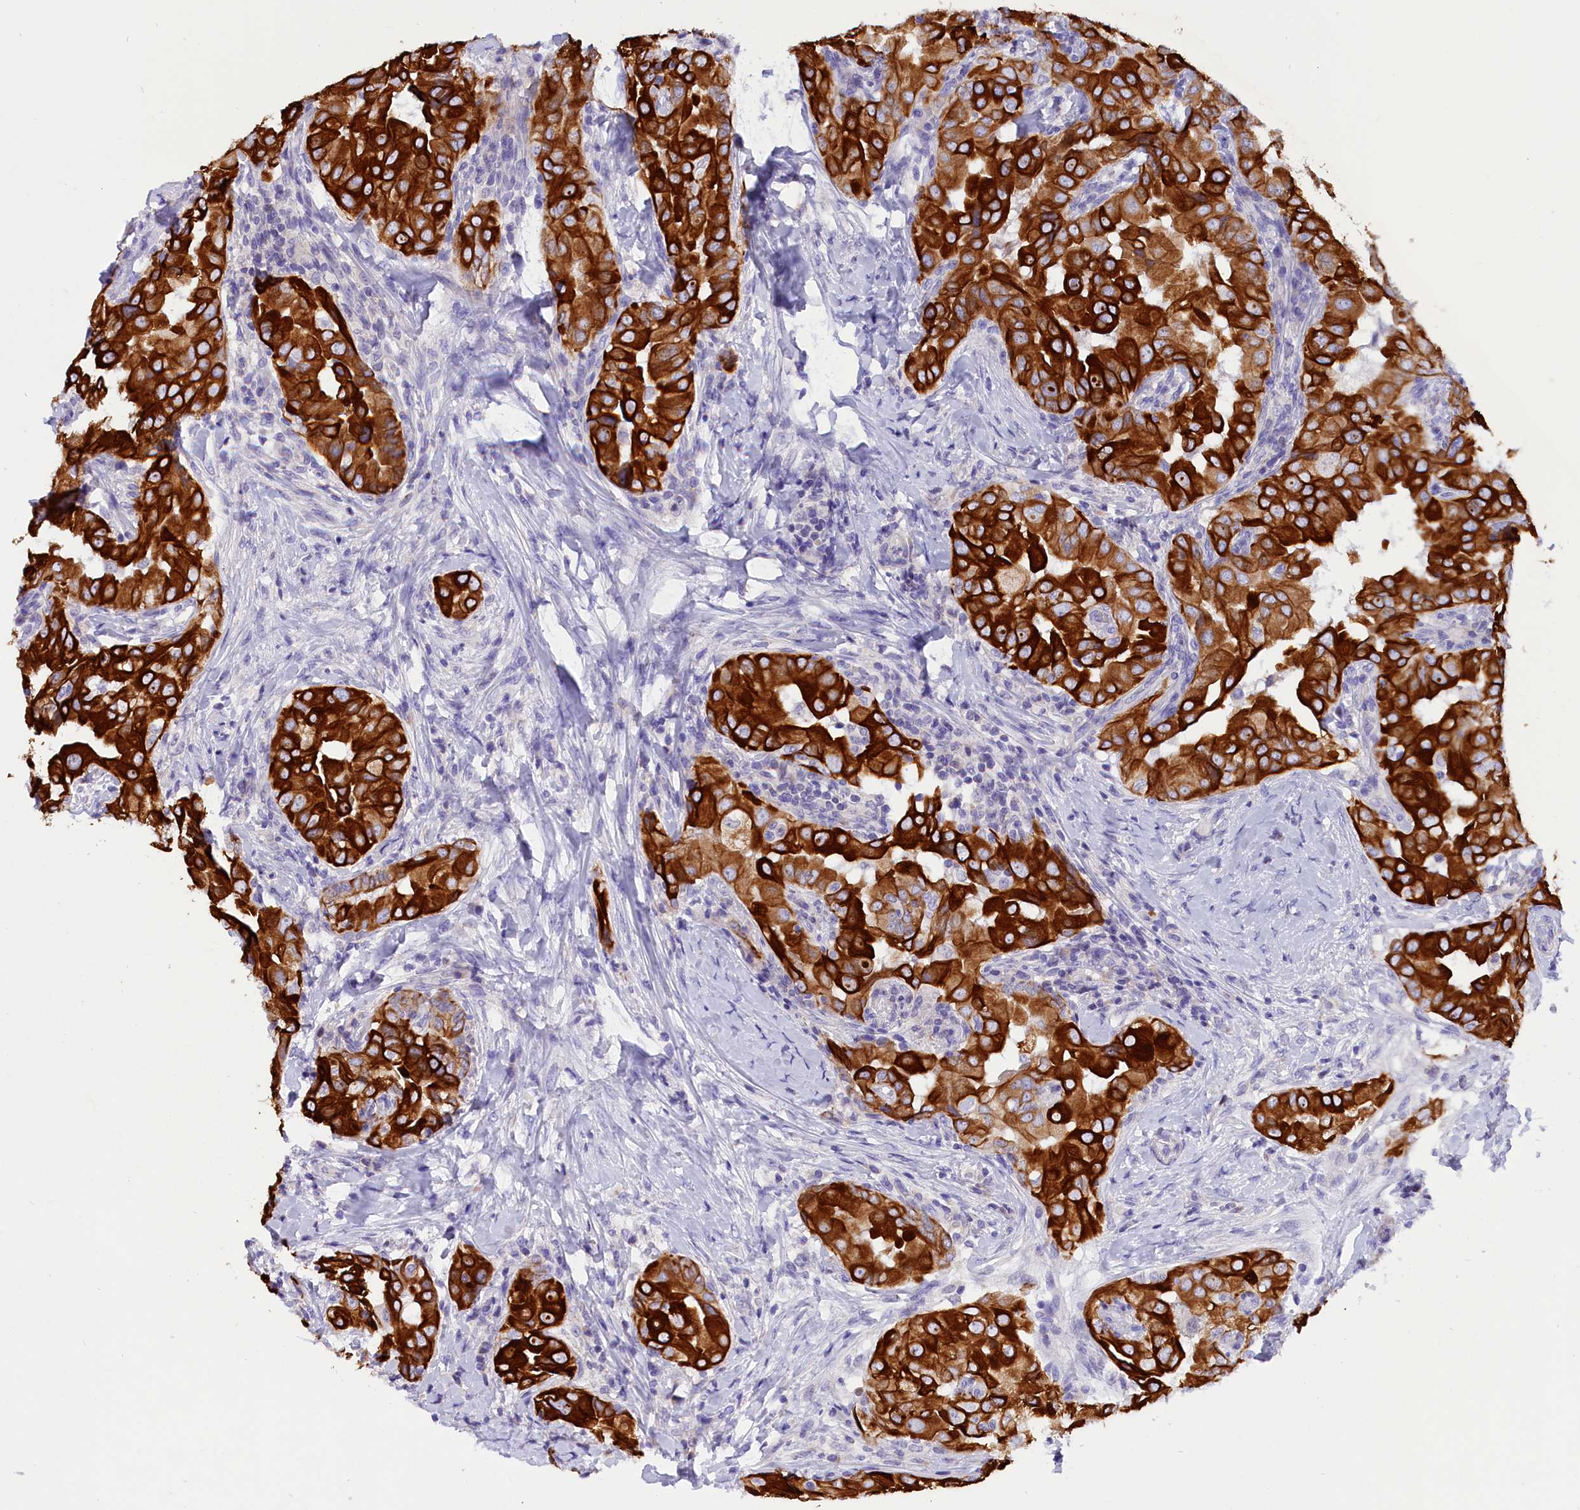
{"staining": {"intensity": "strong", "quantity": ">75%", "location": "cytoplasmic/membranous"}, "tissue": "thyroid cancer", "cell_type": "Tumor cells", "image_type": "cancer", "snomed": [{"axis": "morphology", "description": "Papillary adenocarcinoma, NOS"}, {"axis": "topography", "description": "Thyroid gland"}], "caption": "IHC (DAB (3,3'-diaminobenzidine)) staining of human thyroid papillary adenocarcinoma shows strong cytoplasmic/membranous protein expression in about >75% of tumor cells. The protein is shown in brown color, while the nuclei are stained blue.", "gene": "PKIA", "patient": {"sex": "male", "age": 33}}